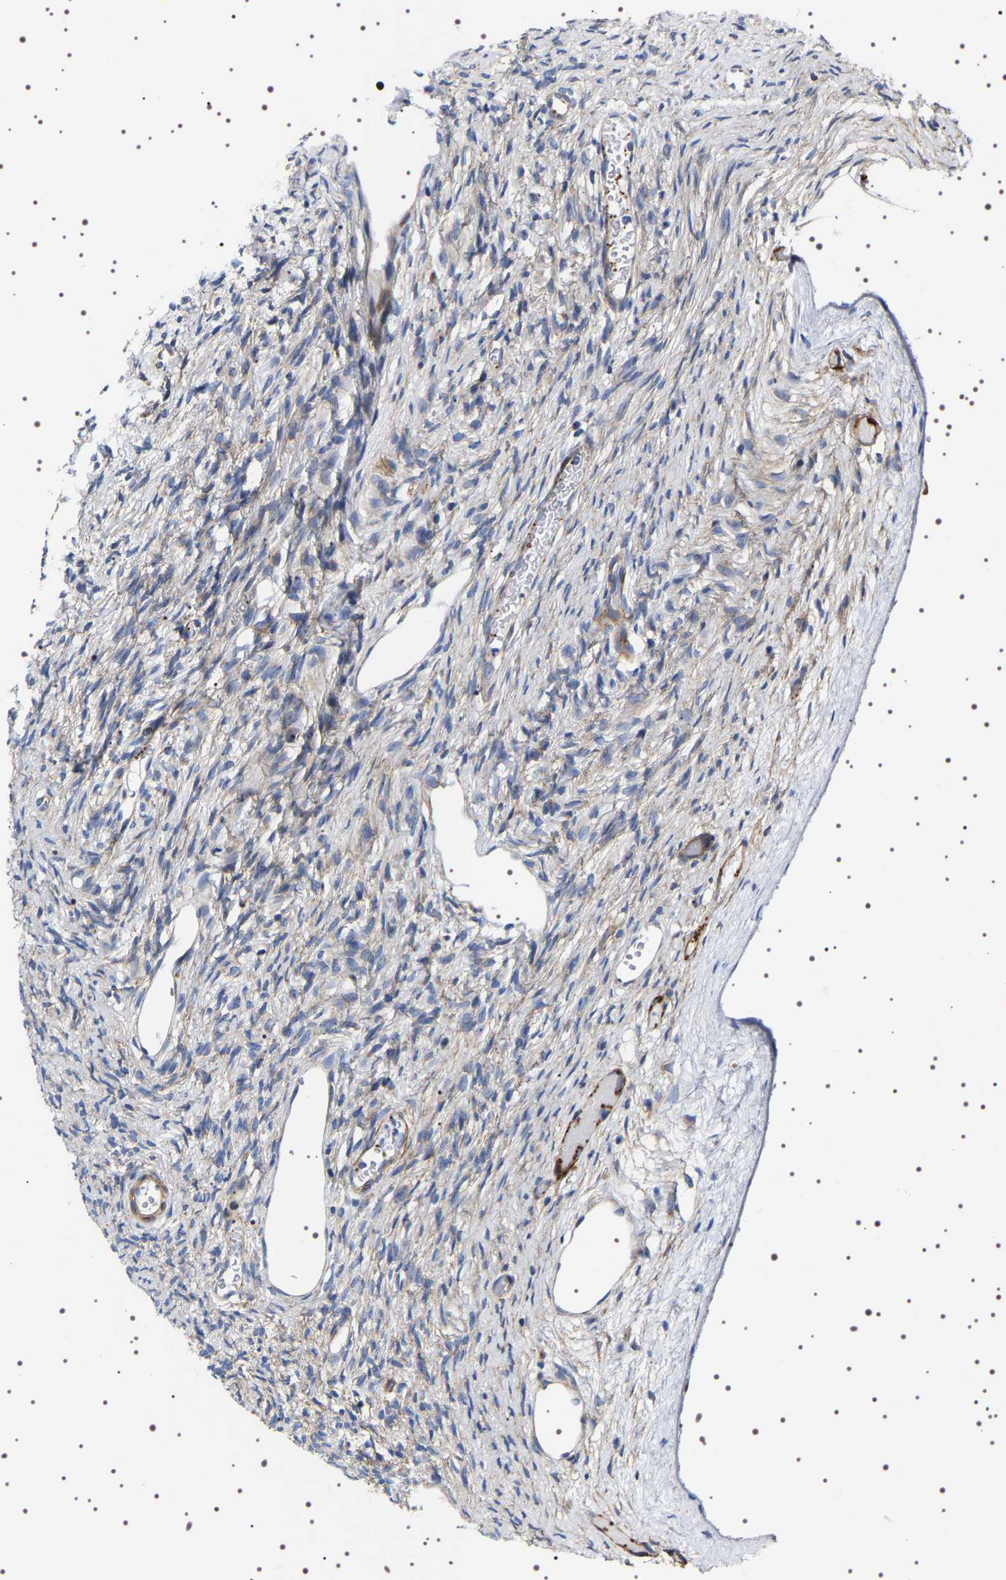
{"staining": {"intensity": "moderate", "quantity": ">75%", "location": "cytoplasmic/membranous"}, "tissue": "ovary", "cell_type": "Follicle cells", "image_type": "normal", "snomed": [{"axis": "morphology", "description": "Normal tissue, NOS"}, {"axis": "topography", "description": "Ovary"}], "caption": "A brown stain highlights moderate cytoplasmic/membranous positivity of a protein in follicle cells of normal human ovary. (DAB IHC with brightfield microscopy, high magnification).", "gene": "SQLE", "patient": {"sex": "female", "age": 33}}